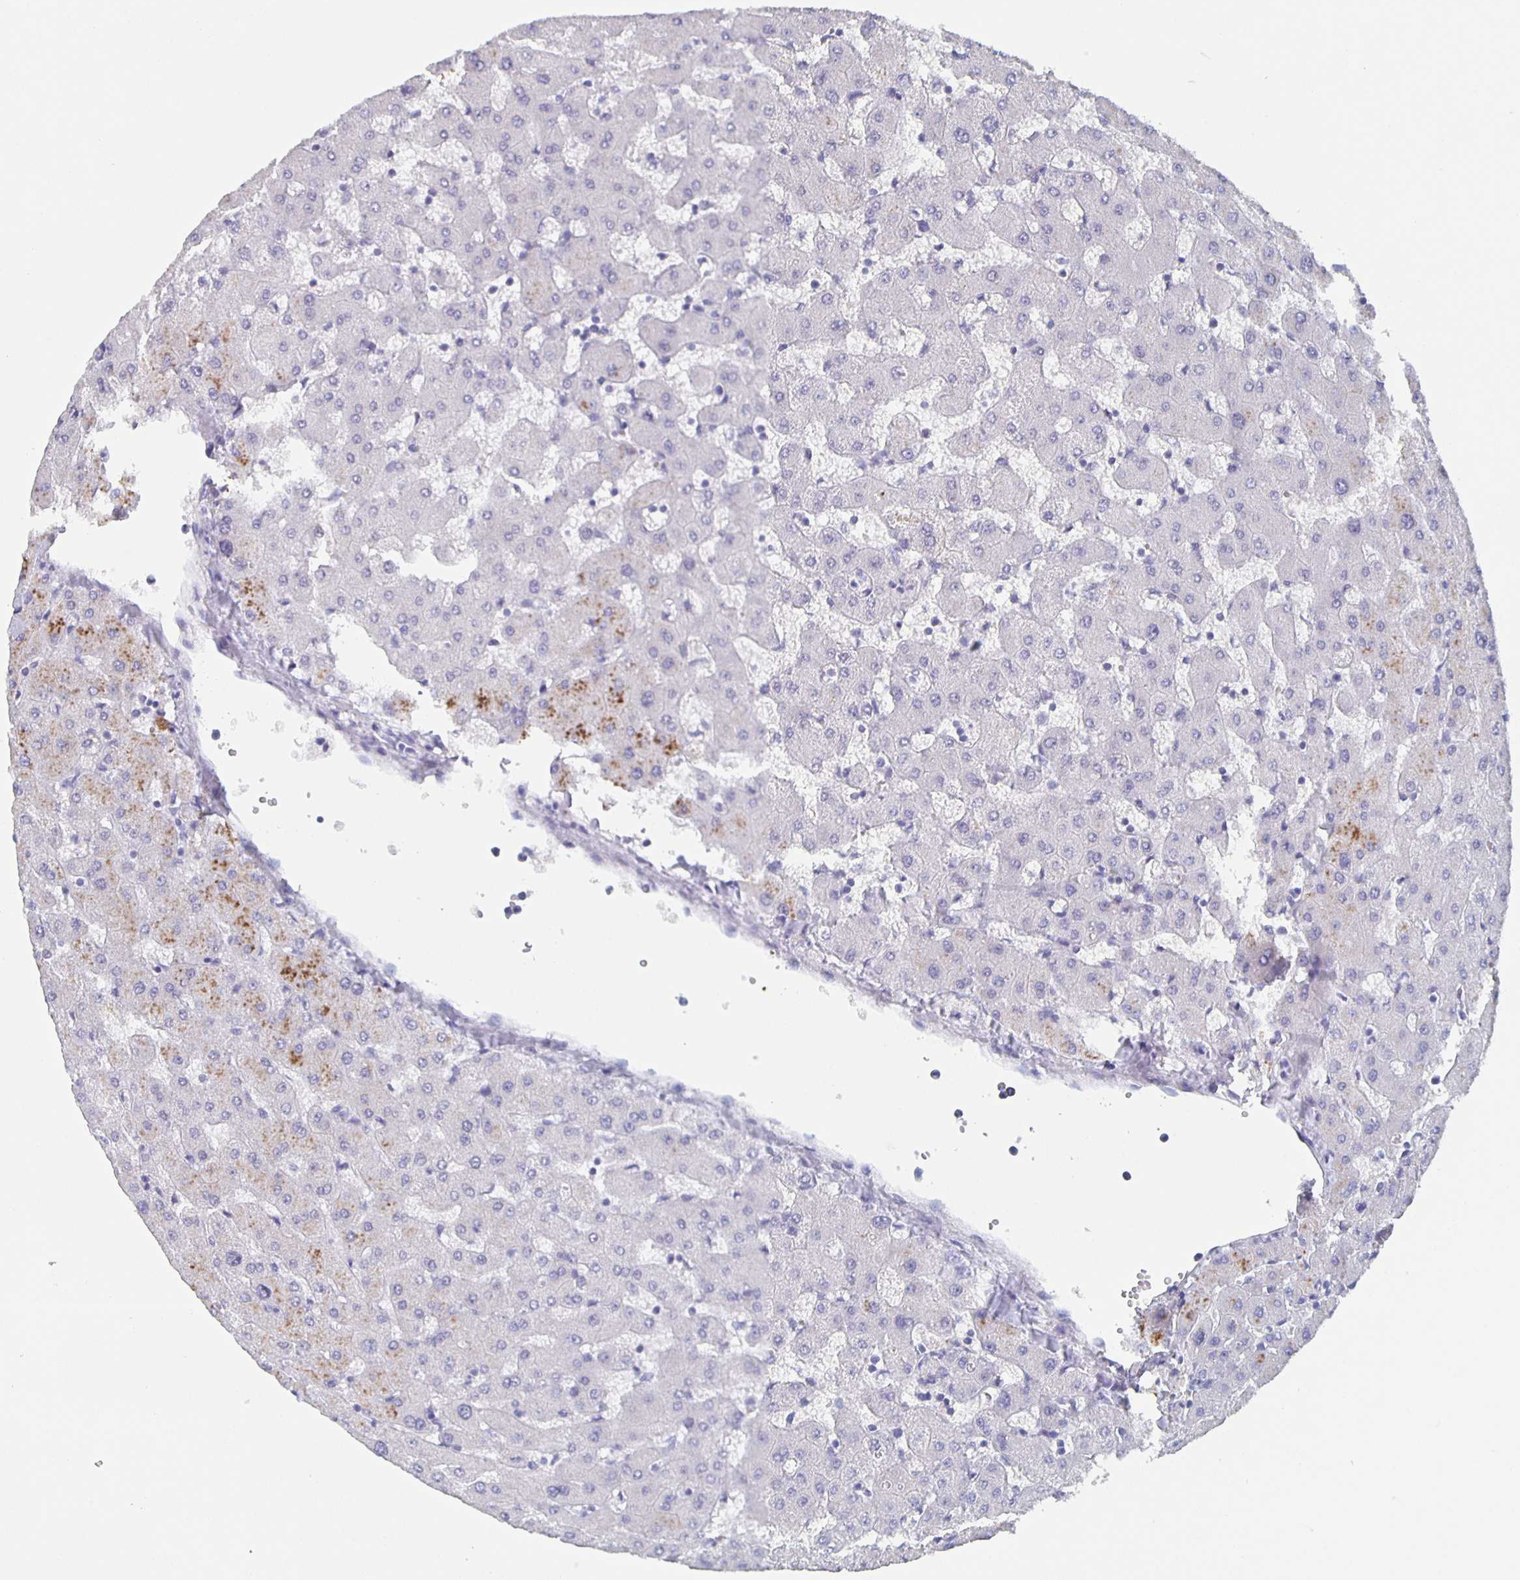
{"staining": {"intensity": "negative", "quantity": "none", "location": "none"}, "tissue": "liver", "cell_type": "Cholangiocytes", "image_type": "normal", "snomed": [{"axis": "morphology", "description": "Normal tissue, NOS"}, {"axis": "topography", "description": "Liver"}], "caption": "Immunohistochemistry micrograph of benign liver: liver stained with DAB shows no significant protein expression in cholangiocytes.", "gene": "CACNA2D2", "patient": {"sex": "female", "age": 63}}